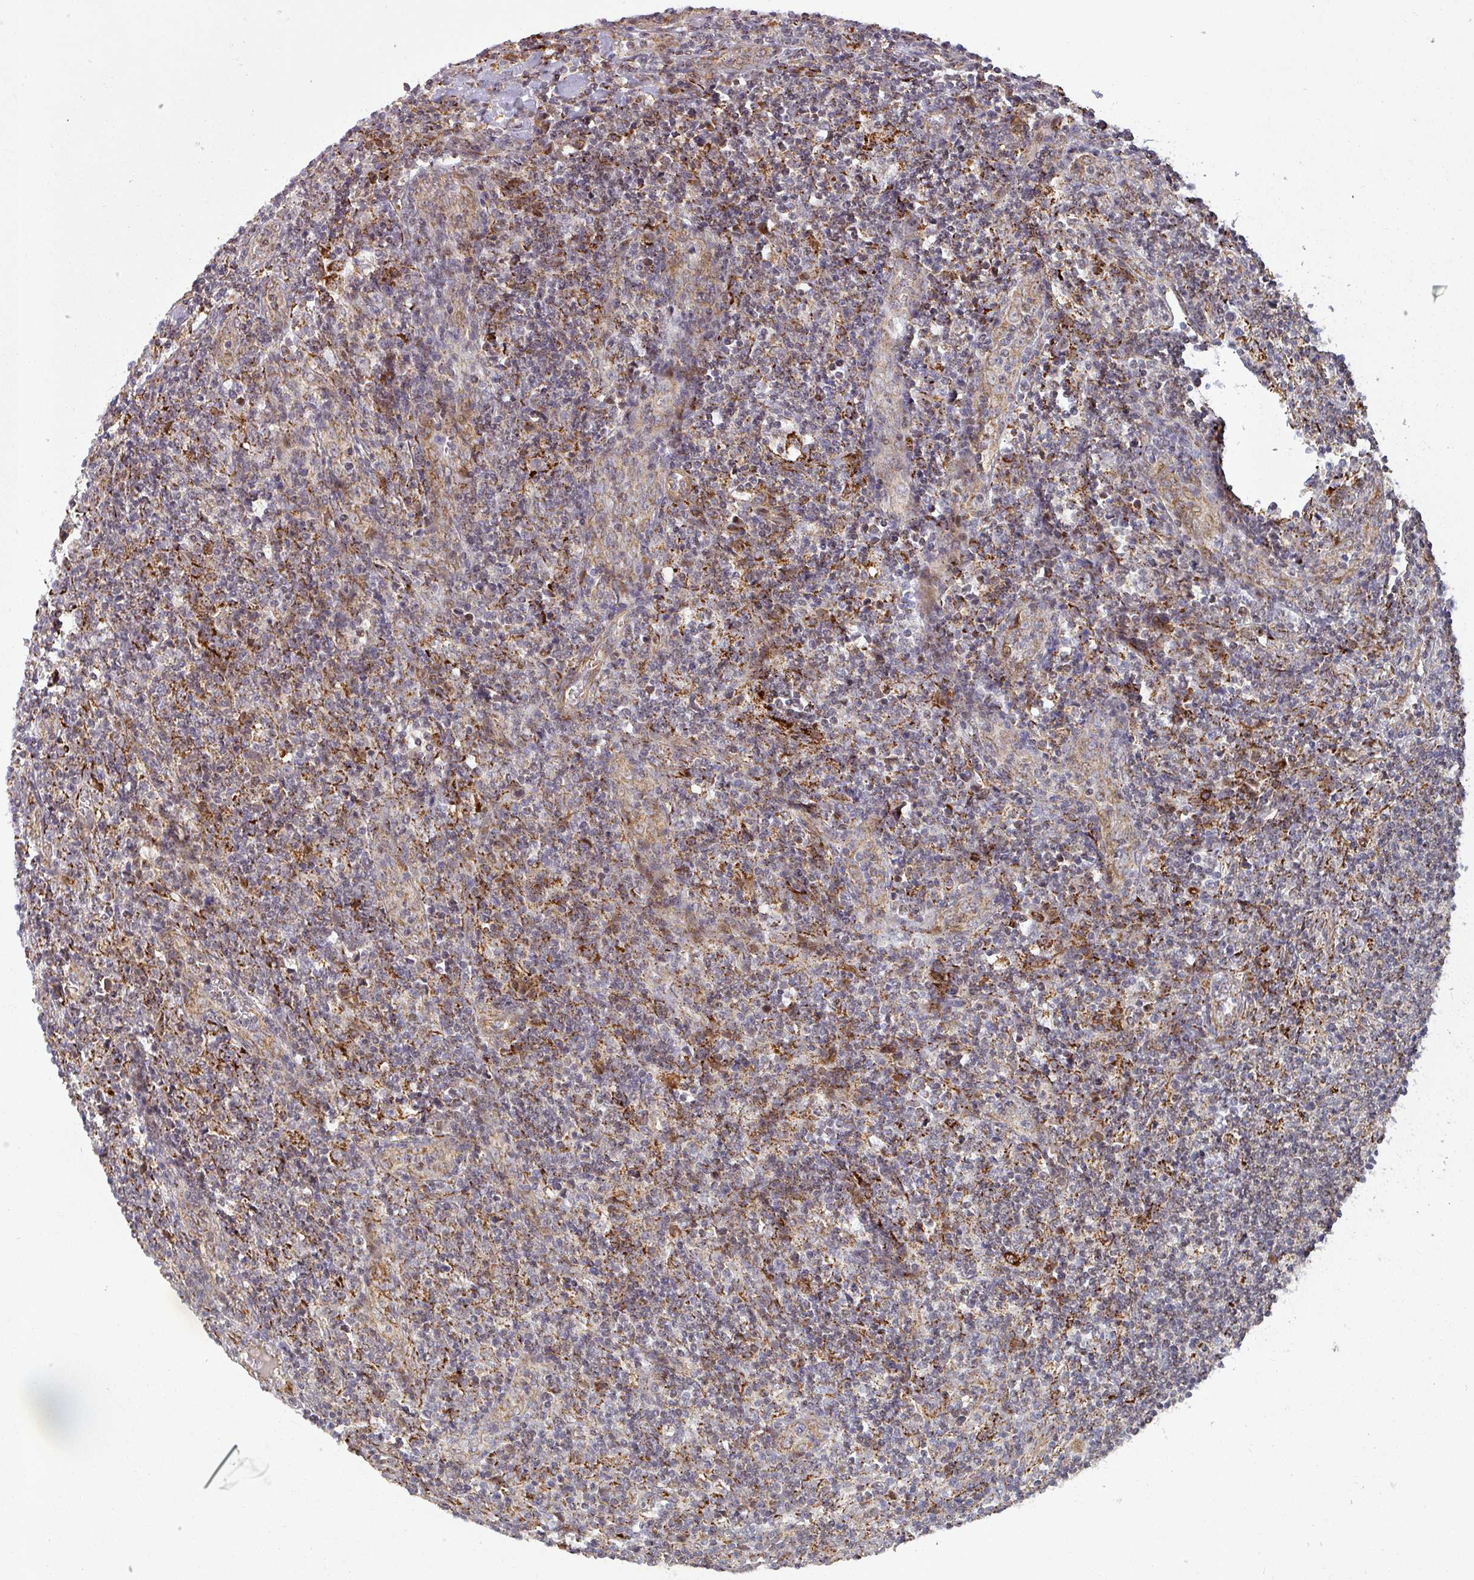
{"staining": {"intensity": "moderate", "quantity": ">75%", "location": "cytoplasmic/membranous"}, "tissue": "lymphoma", "cell_type": "Tumor cells", "image_type": "cancer", "snomed": [{"axis": "morphology", "description": "Hodgkin's disease, NOS"}, {"axis": "topography", "description": "Lymph node"}], "caption": "Immunohistochemistry (IHC) photomicrograph of neoplastic tissue: human Hodgkin's disease stained using IHC demonstrates medium levels of moderate protein expression localized specifically in the cytoplasmic/membranous of tumor cells, appearing as a cytoplasmic/membranous brown color.", "gene": "GPD2", "patient": {"sex": "male", "age": 83}}